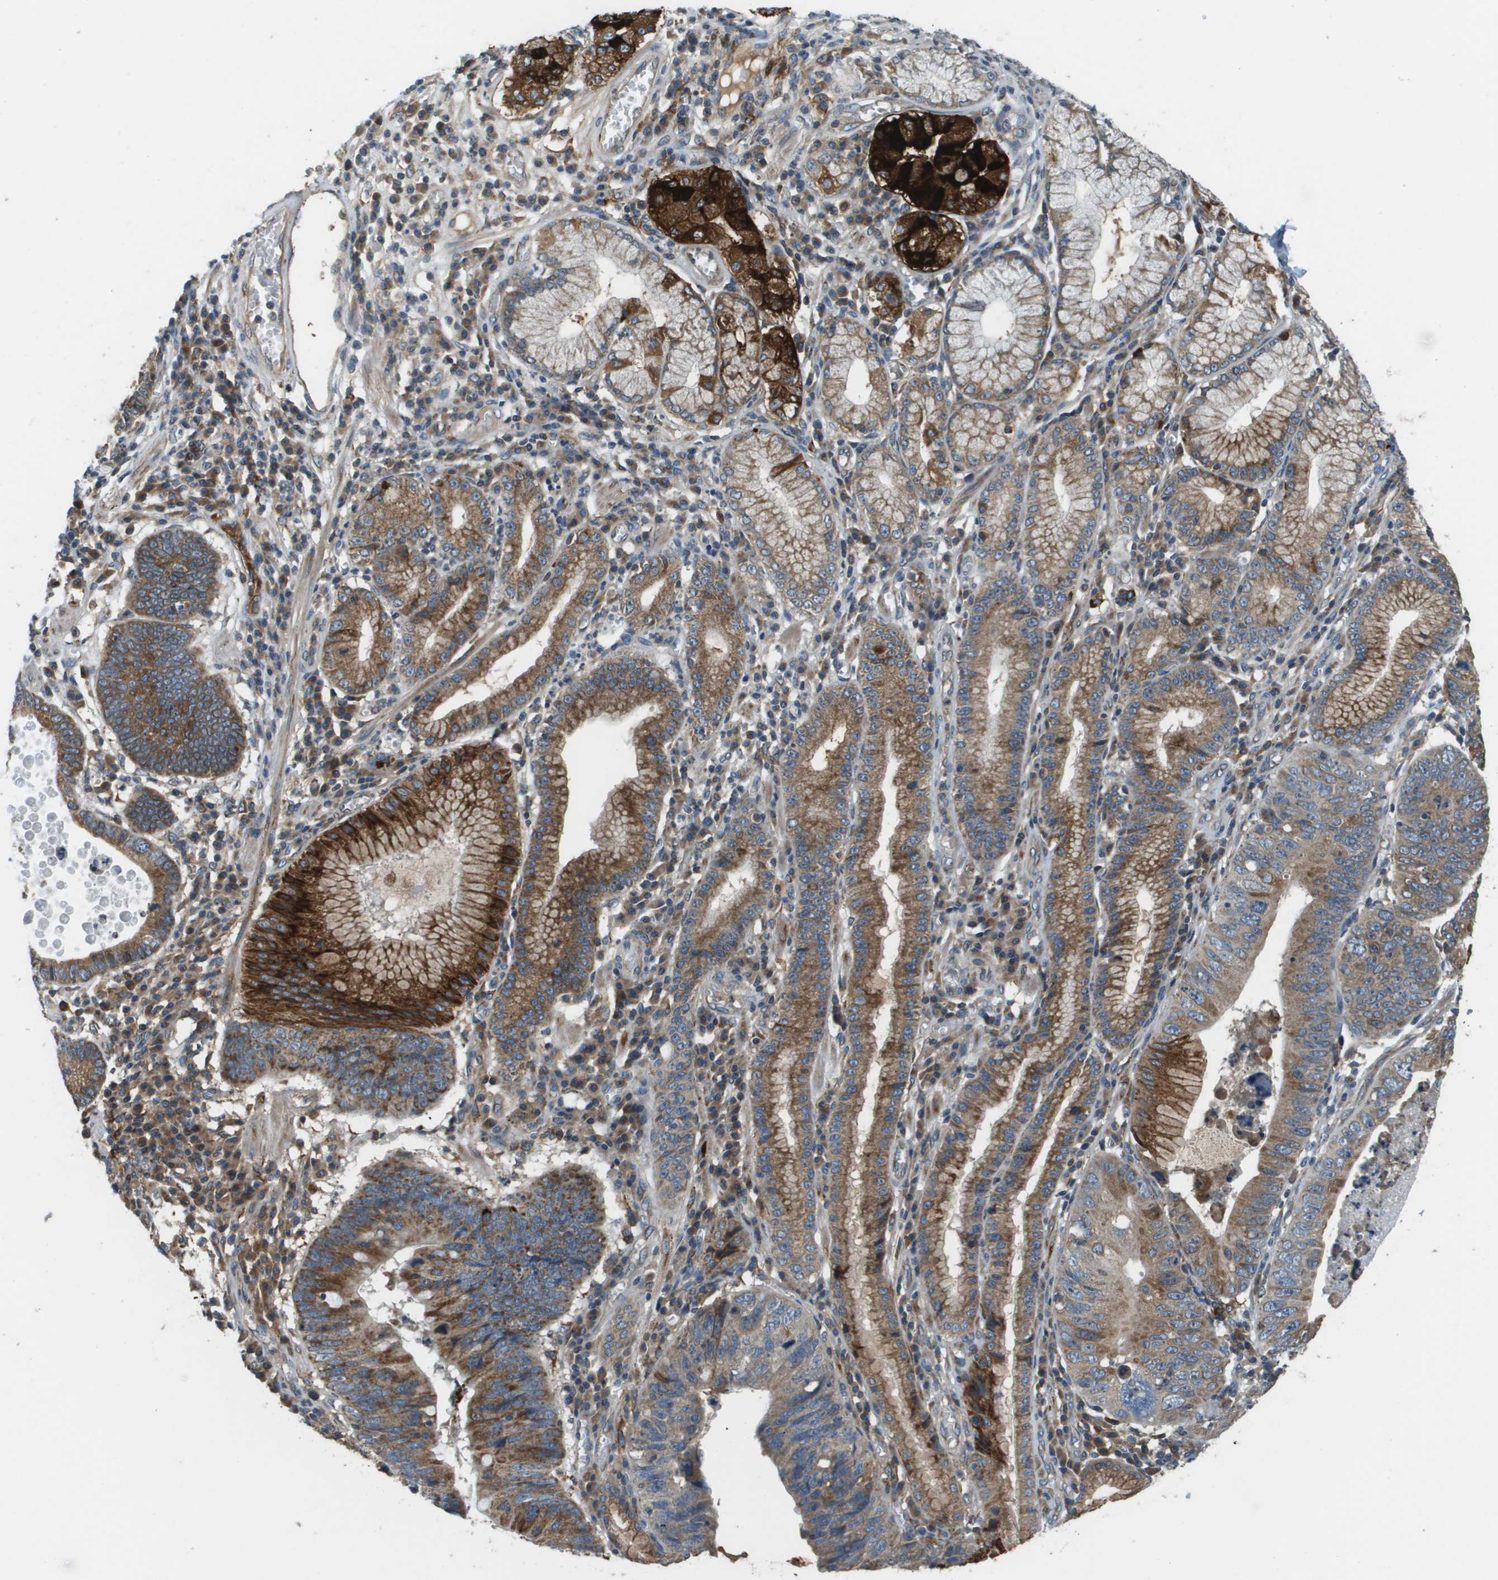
{"staining": {"intensity": "moderate", "quantity": ">75%", "location": "cytoplasmic/membranous"}, "tissue": "stomach cancer", "cell_type": "Tumor cells", "image_type": "cancer", "snomed": [{"axis": "morphology", "description": "Adenocarcinoma, NOS"}, {"axis": "topography", "description": "Stomach"}], "caption": "Protein staining exhibits moderate cytoplasmic/membranous expression in about >75% of tumor cells in adenocarcinoma (stomach). (brown staining indicates protein expression, while blue staining denotes nuclei).", "gene": "SAMSN1", "patient": {"sex": "male", "age": 59}}